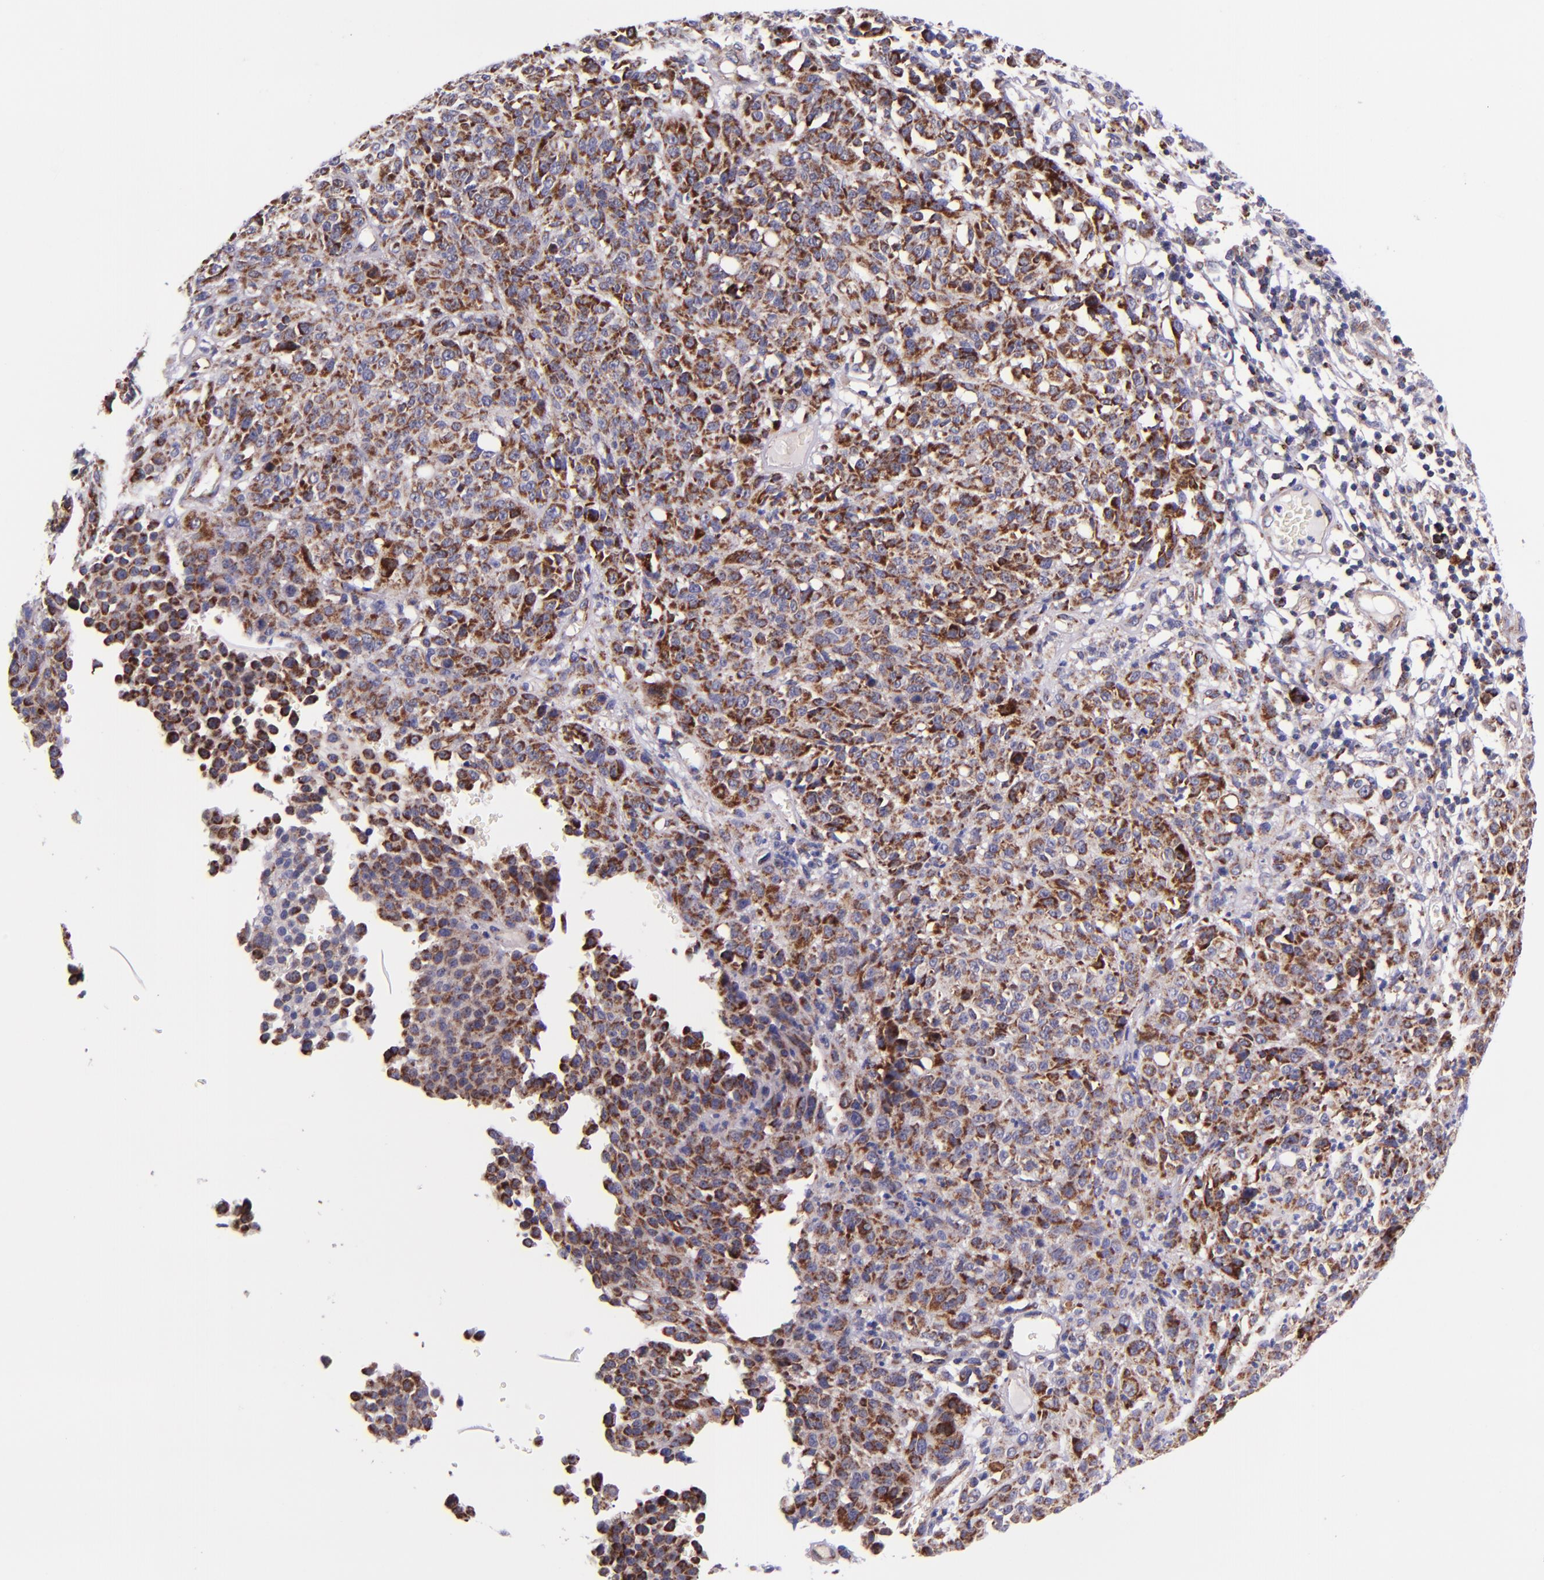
{"staining": {"intensity": "moderate", "quantity": ">75%", "location": "cytoplasmic/membranous"}, "tissue": "melanoma", "cell_type": "Tumor cells", "image_type": "cancer", "snomed": [{"axis": "morphology", "description": "Malignant melanoma, NOS"}, {"axis": "topography", "description": "Skin"}], "caption": "Immunohistochemistry (IHC) of human malignant melanoma shows medium levels of moderate cytoplasmic/membranous expression in about >75% of tumor cells.", "gene": "IDH3G", "patient": {"sex": "female", "age": 49}}